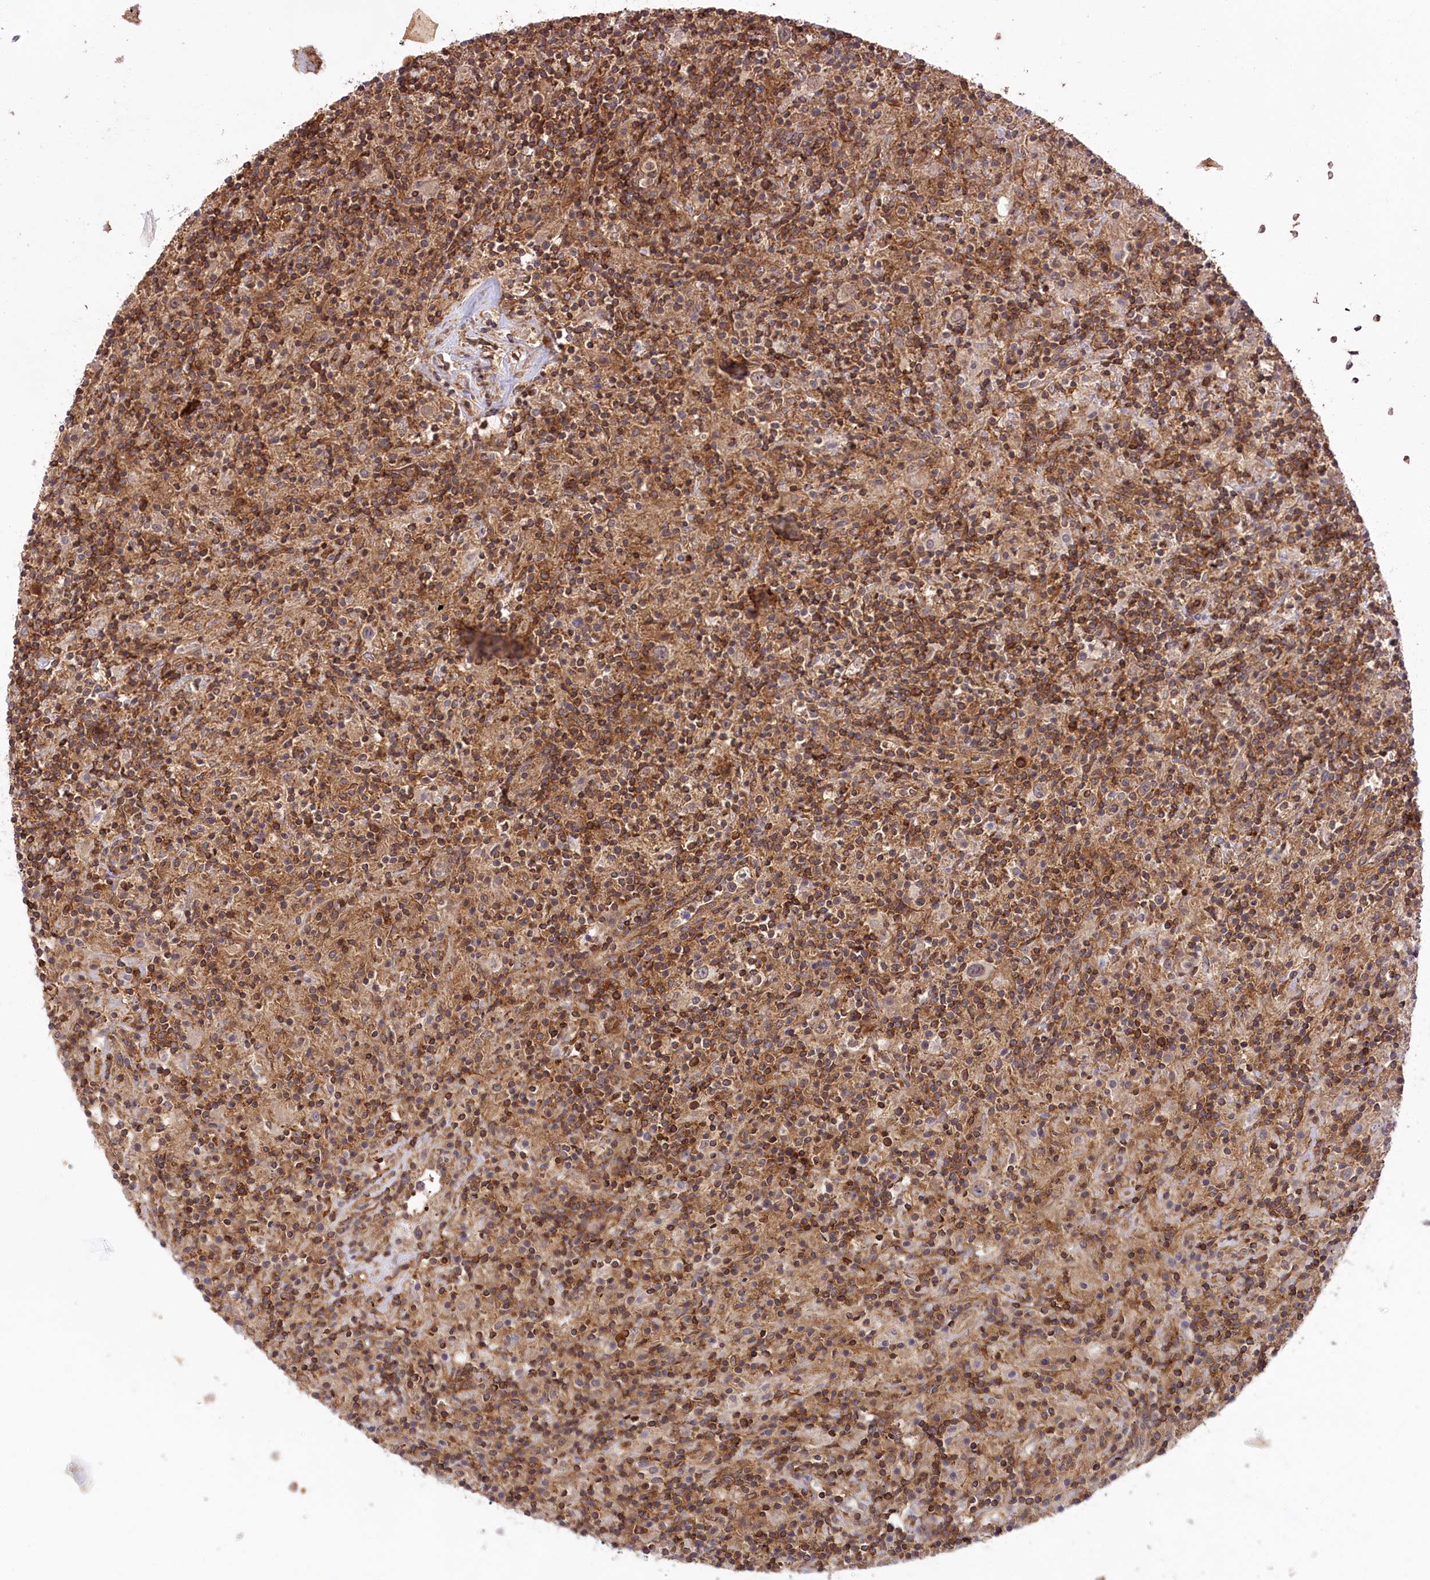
{"staining": {"intensity": "moderate", "quantity": "25%-75%", "location": "cytoplasmic/membranous"}, "tissue": "lymphoma", "cell_type": "Tumor cells", "image_type": "cancer", "snomed": [{"axis": "morphology", "description": "Hodgkin's disease, NOS"}, {"axis": "topography", "description": "Lymph node"}], "caption": "The micrograph reveals staining of Hodgkin's disease, revealing moderate cytoplasmic/membranous protein staining (brown color) within tumor cells.", "gene": "CCDC91", "patient": {"sex": "male", "age": 70}}